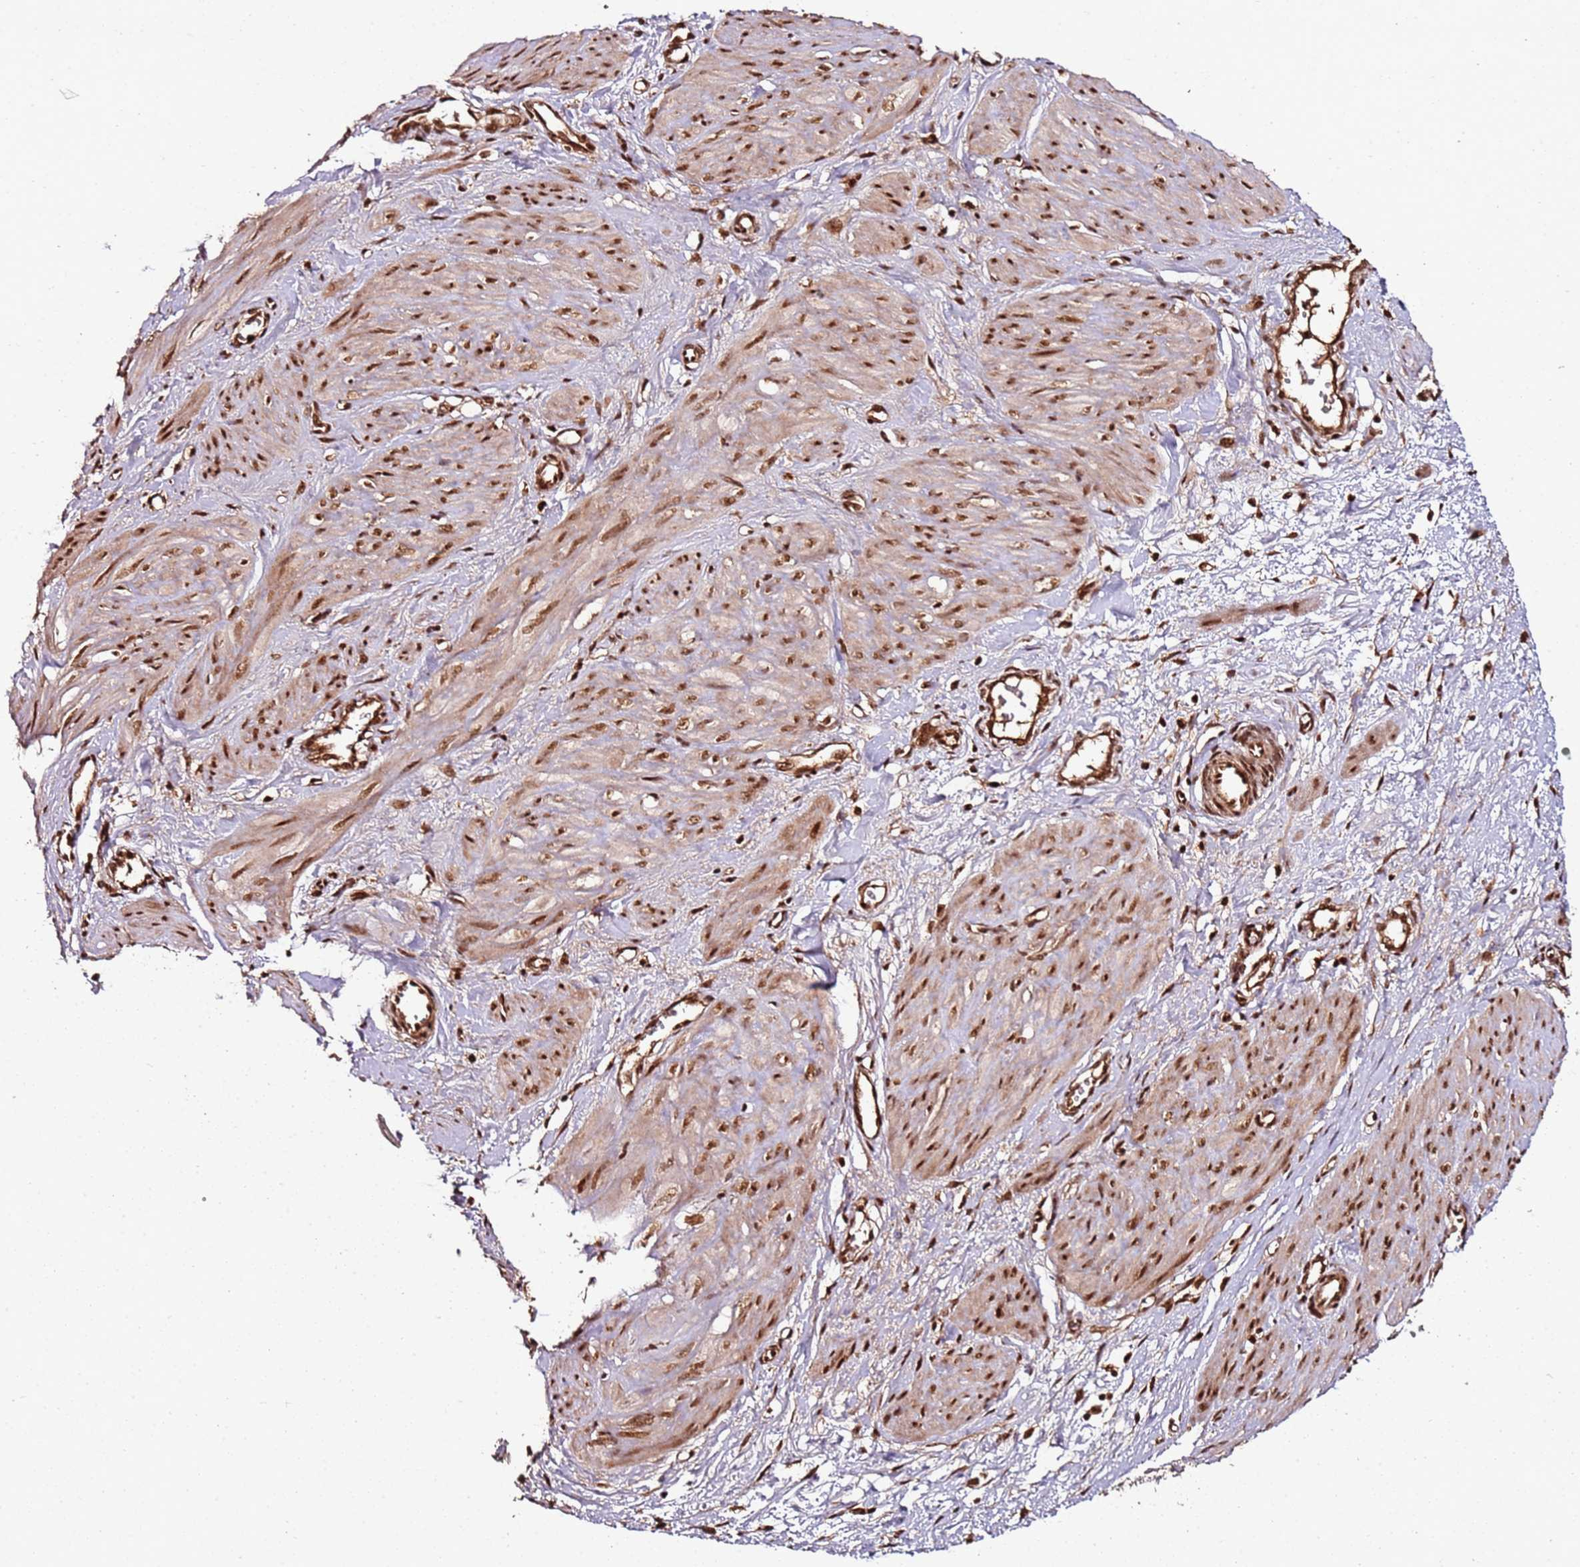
{"staining": {"intensity": "strong", "quantity": ">75%", "location": "nuclear"}, "tissue": "smooth muscle", "cell_type": "Smooth muscle cells", "image_type": "normal", "snomed": [{"axis": "morphology", "description": "Normal tissue, NOS"}, {"axis": "topography", "description": "Endometrium"}], "caption": "Immunohistochemical staining of benign human smooth muscle shows >75% levels of strong nuclear protein expression in approximately >75% of smooth muscle cells.", "gene": "XRN2", "patient": {"sex": "female", "age": 33}}